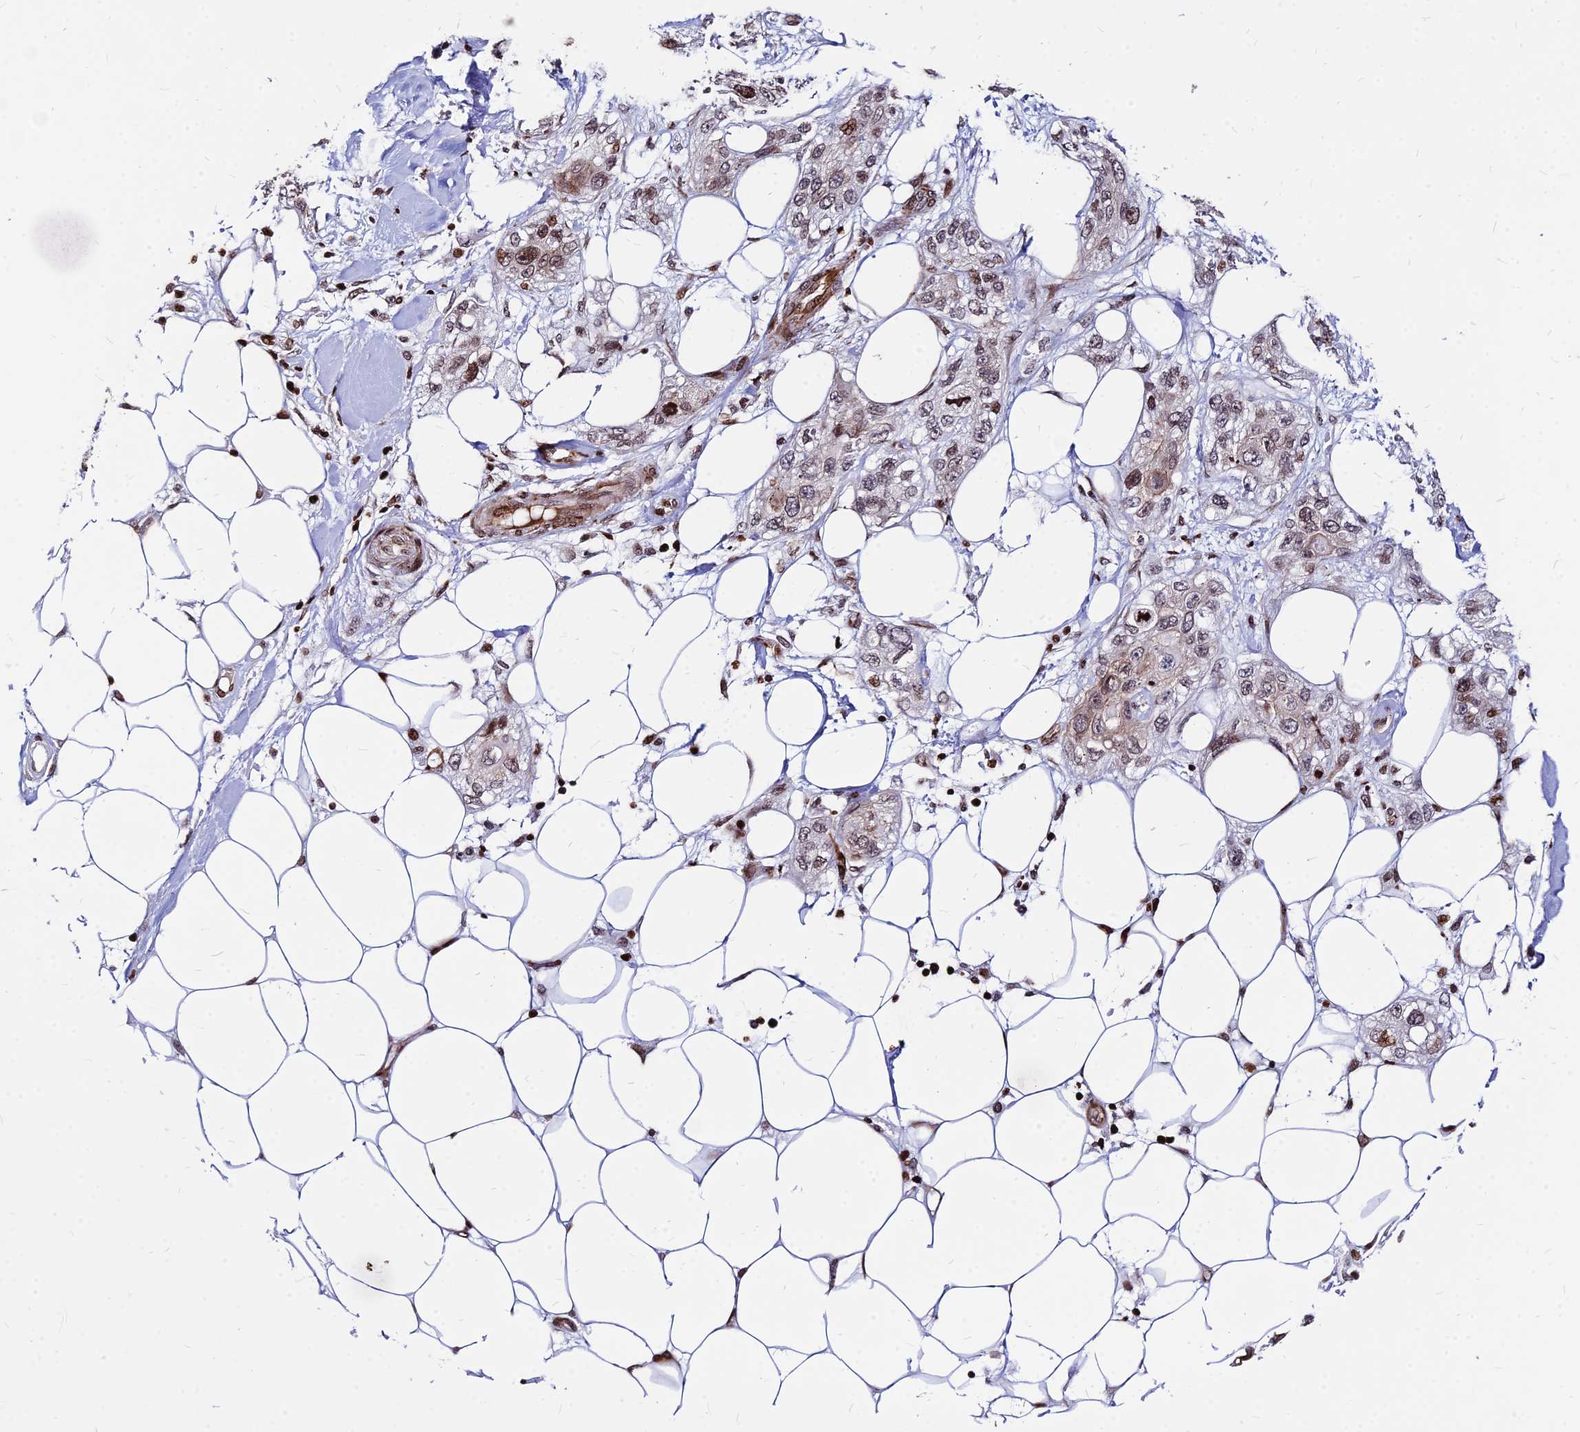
{"staining": {"intensity": "weak", "quantity": ">75%", "location": "nuclear"}, "tissue": "skin cancer", "cell_type": "Tumor cells", "image_type": "cancer", "snomed": [{"axis": "morphology", "description": "Normal tissue, NOS"}, {"axis": "morphology", "description": "Squamous cell carcinoma, NOS"}, {"axis": "topography", "description": "Skin"}], "caption": "The image exhibits immunohistochemical staining of skin cancer. There is weak nuclear expression is identified in approximately >75% of tumor cells. (Brightfield microscopy of DAB IHC at high magnification).", "gene": "NYAP2", "patient": {"sex": "male", "age": 72}}